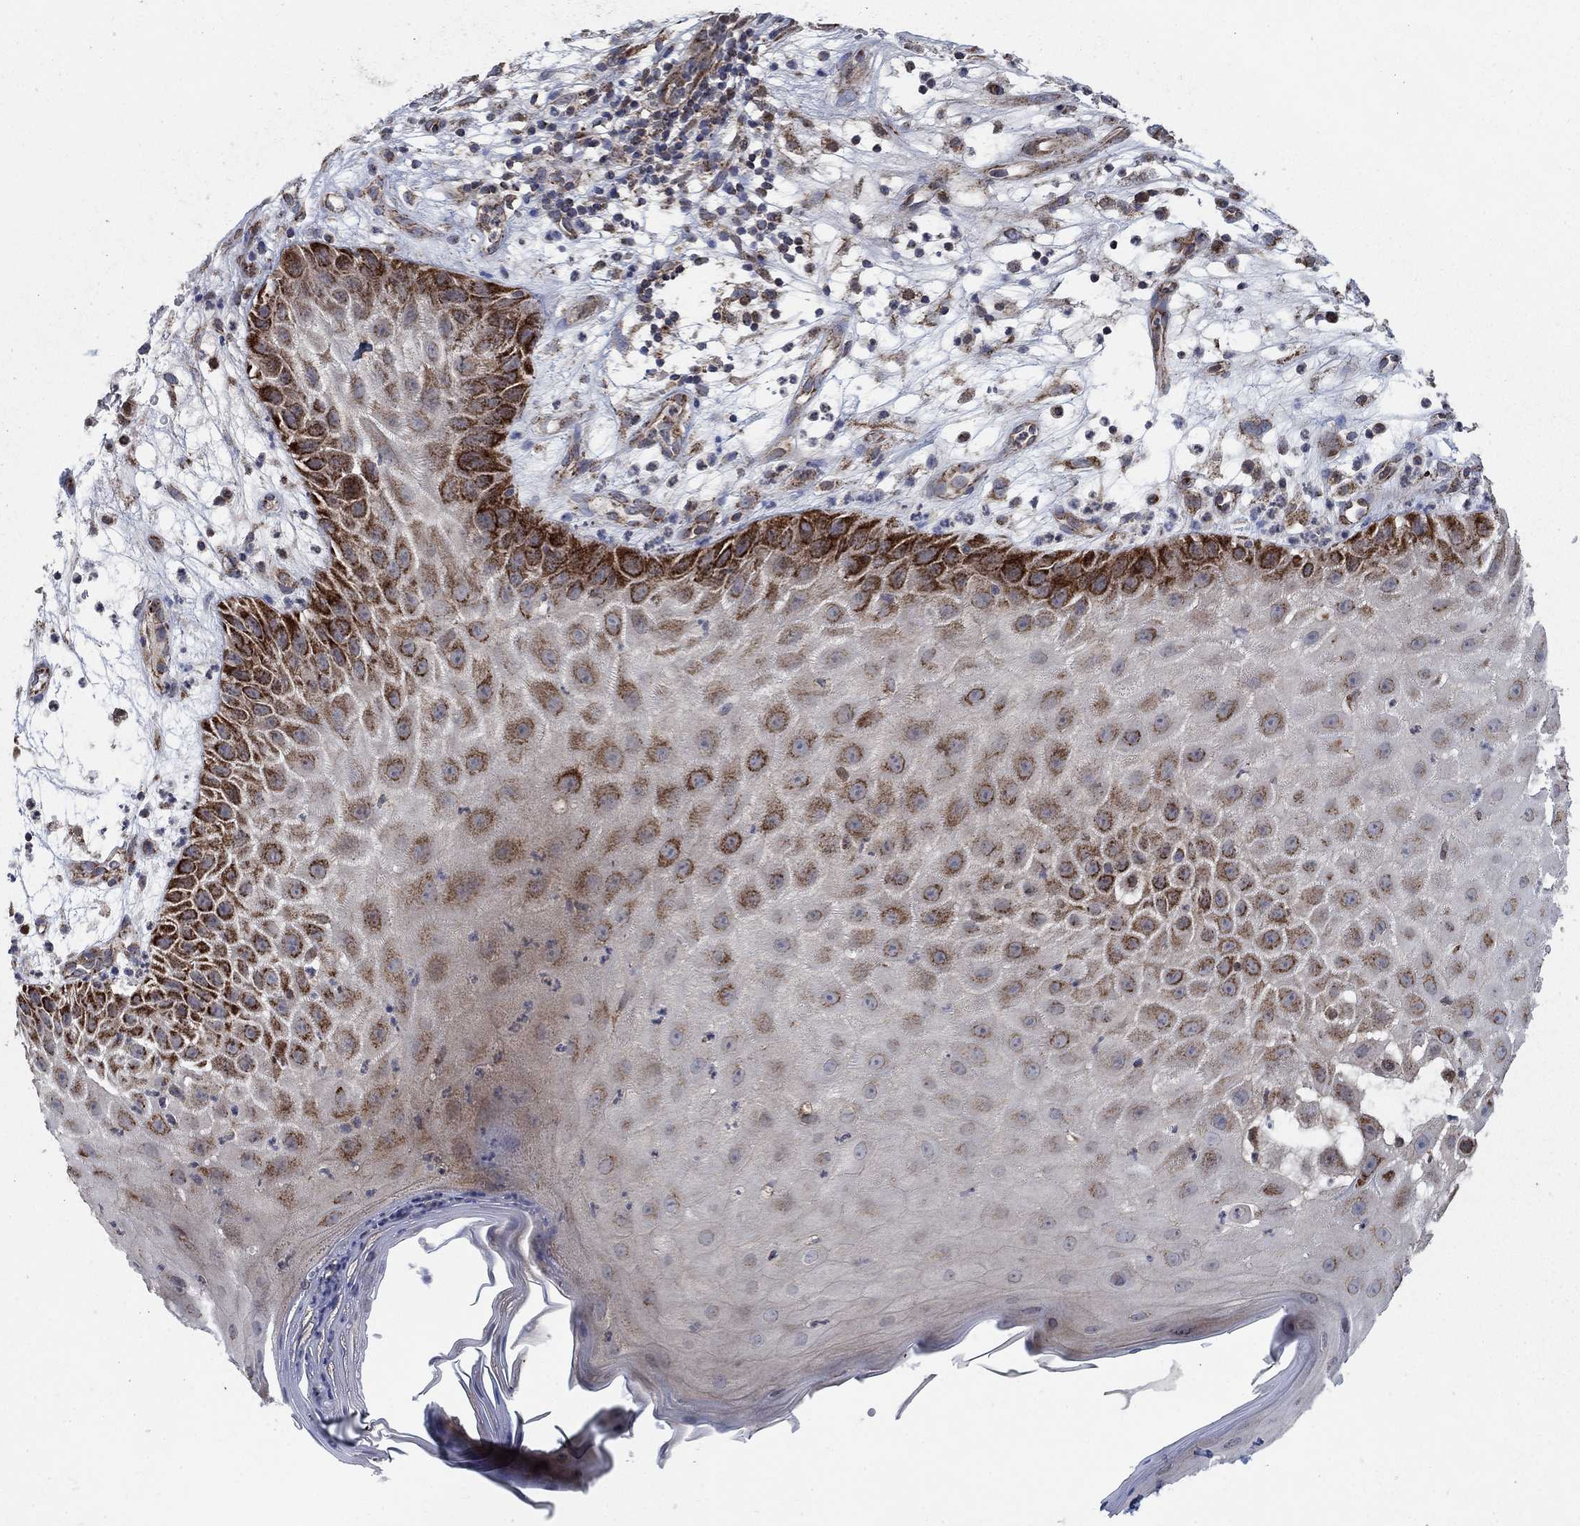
{"staining": {"intensity": "strong", "quantity": "<25%", "location": "cytoplasmic/membranous"}, "tissue": "skin cancer", "cell_type": "Tumor cells", "image_type": "cancer", "snomed": [{"axis": "morphology", "description": "Normal tissue, NOS"}, {"axis": "morphology", "description": "Squamous cell carcinoma, NOS"}, {"axis": "topography", "description": "Skin"}], "caption": "Skin cancer (squamous cell carcinoma) tissue displays strong cytoplasmic/membranous staining in approximately <25% of tumor cells, visualized by immunohistochemistry.", "gene": "NME7", "patient": {"sex": "male", "age": 79}}